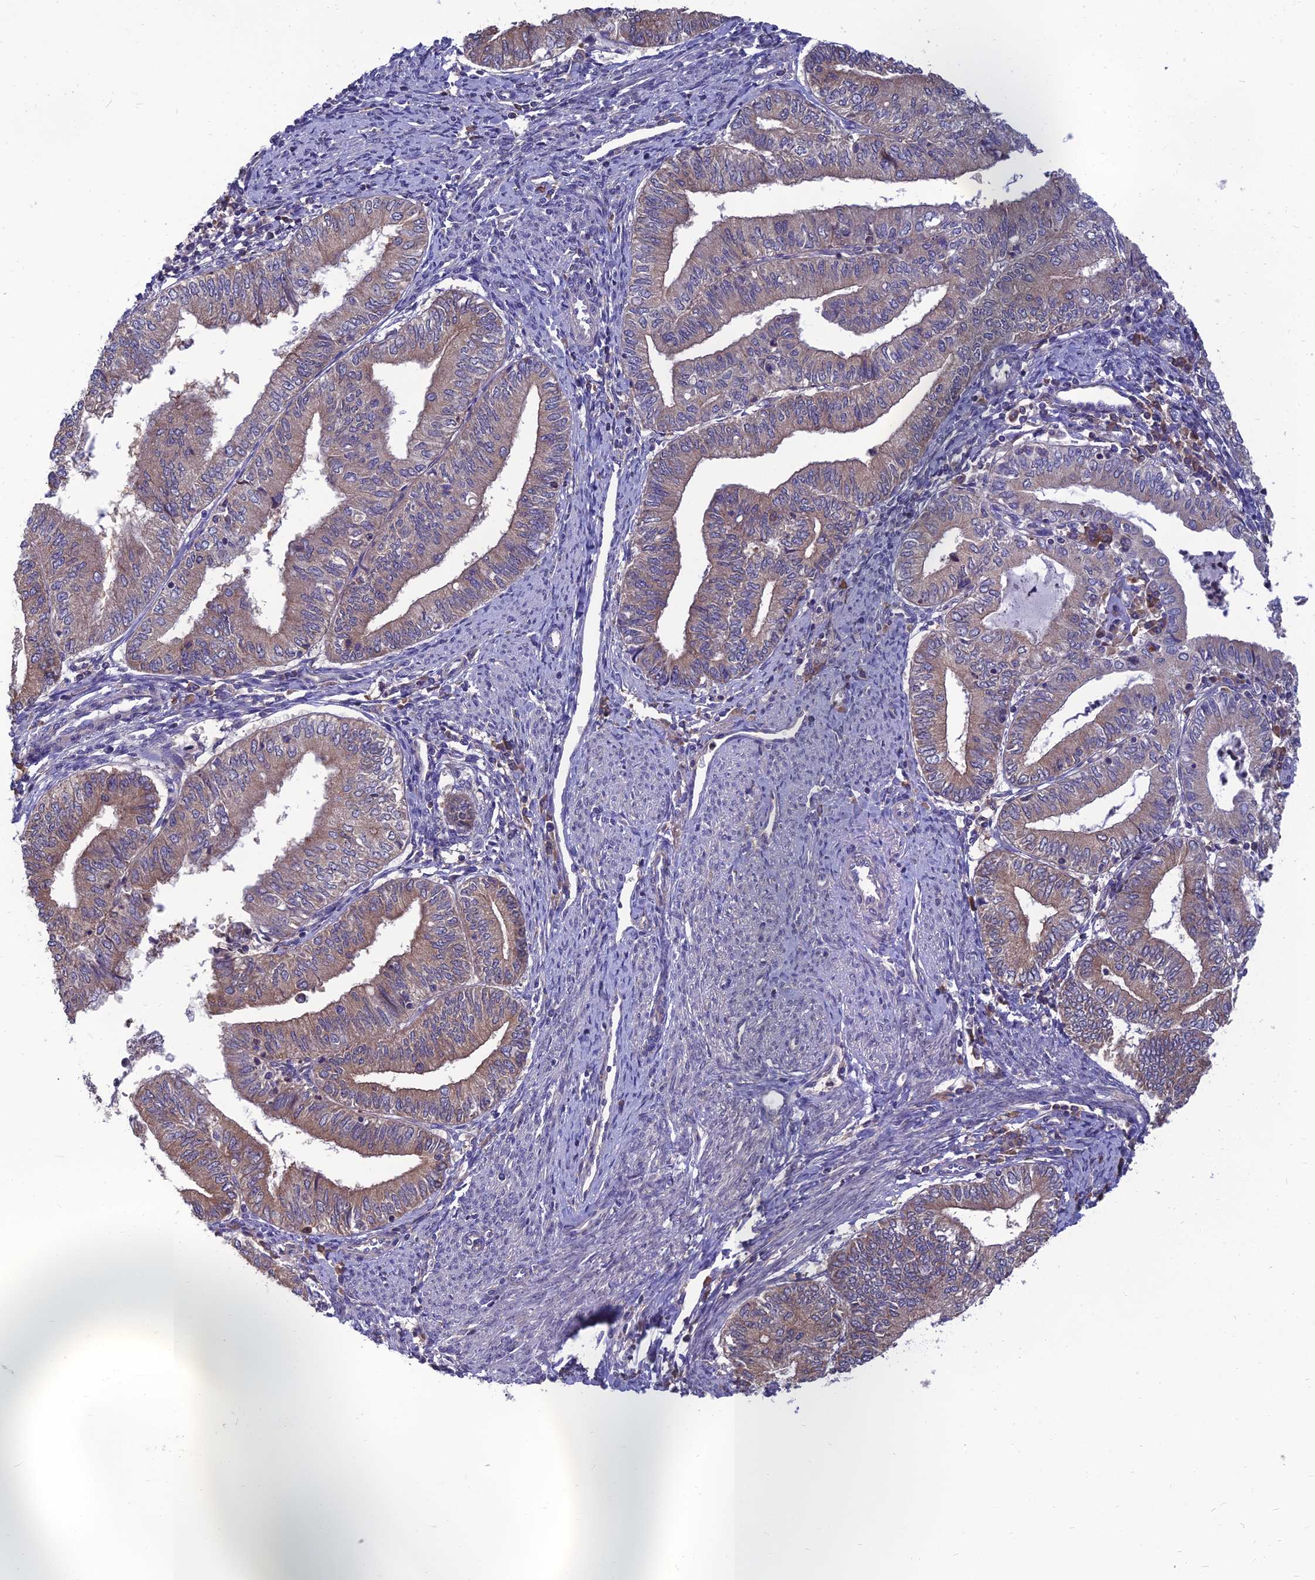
{"staining": {"intensity": "weak", "quantity": ">75%", "location": "cytoplasmic/membranous"}, "tissue": "endometrial cancer", "cell_type": "Tumor cells", "image_type": "cancer", "snomed": [{"axis": "morphology", "description": "Adenocarcinoma, NOS"}, {"axis": "topography", "description": "Endometrium"}], "caption": "Immunohistochemistry staining of endometrial cancer (adenocarcinoma), which exhibits low levels of weak cytoplasmic/membranous staining in about >75% of tumor cells indicating weak cytoplasmic/membranous protein expression. The staining was performed using DAB (3,3'-diaminobenzidine) (brown) for protein detection and nuclei were counterstained in hematoxylin (blue).", "gene": "UMAD1", "patient": {"sex": "female", "age": 66}}